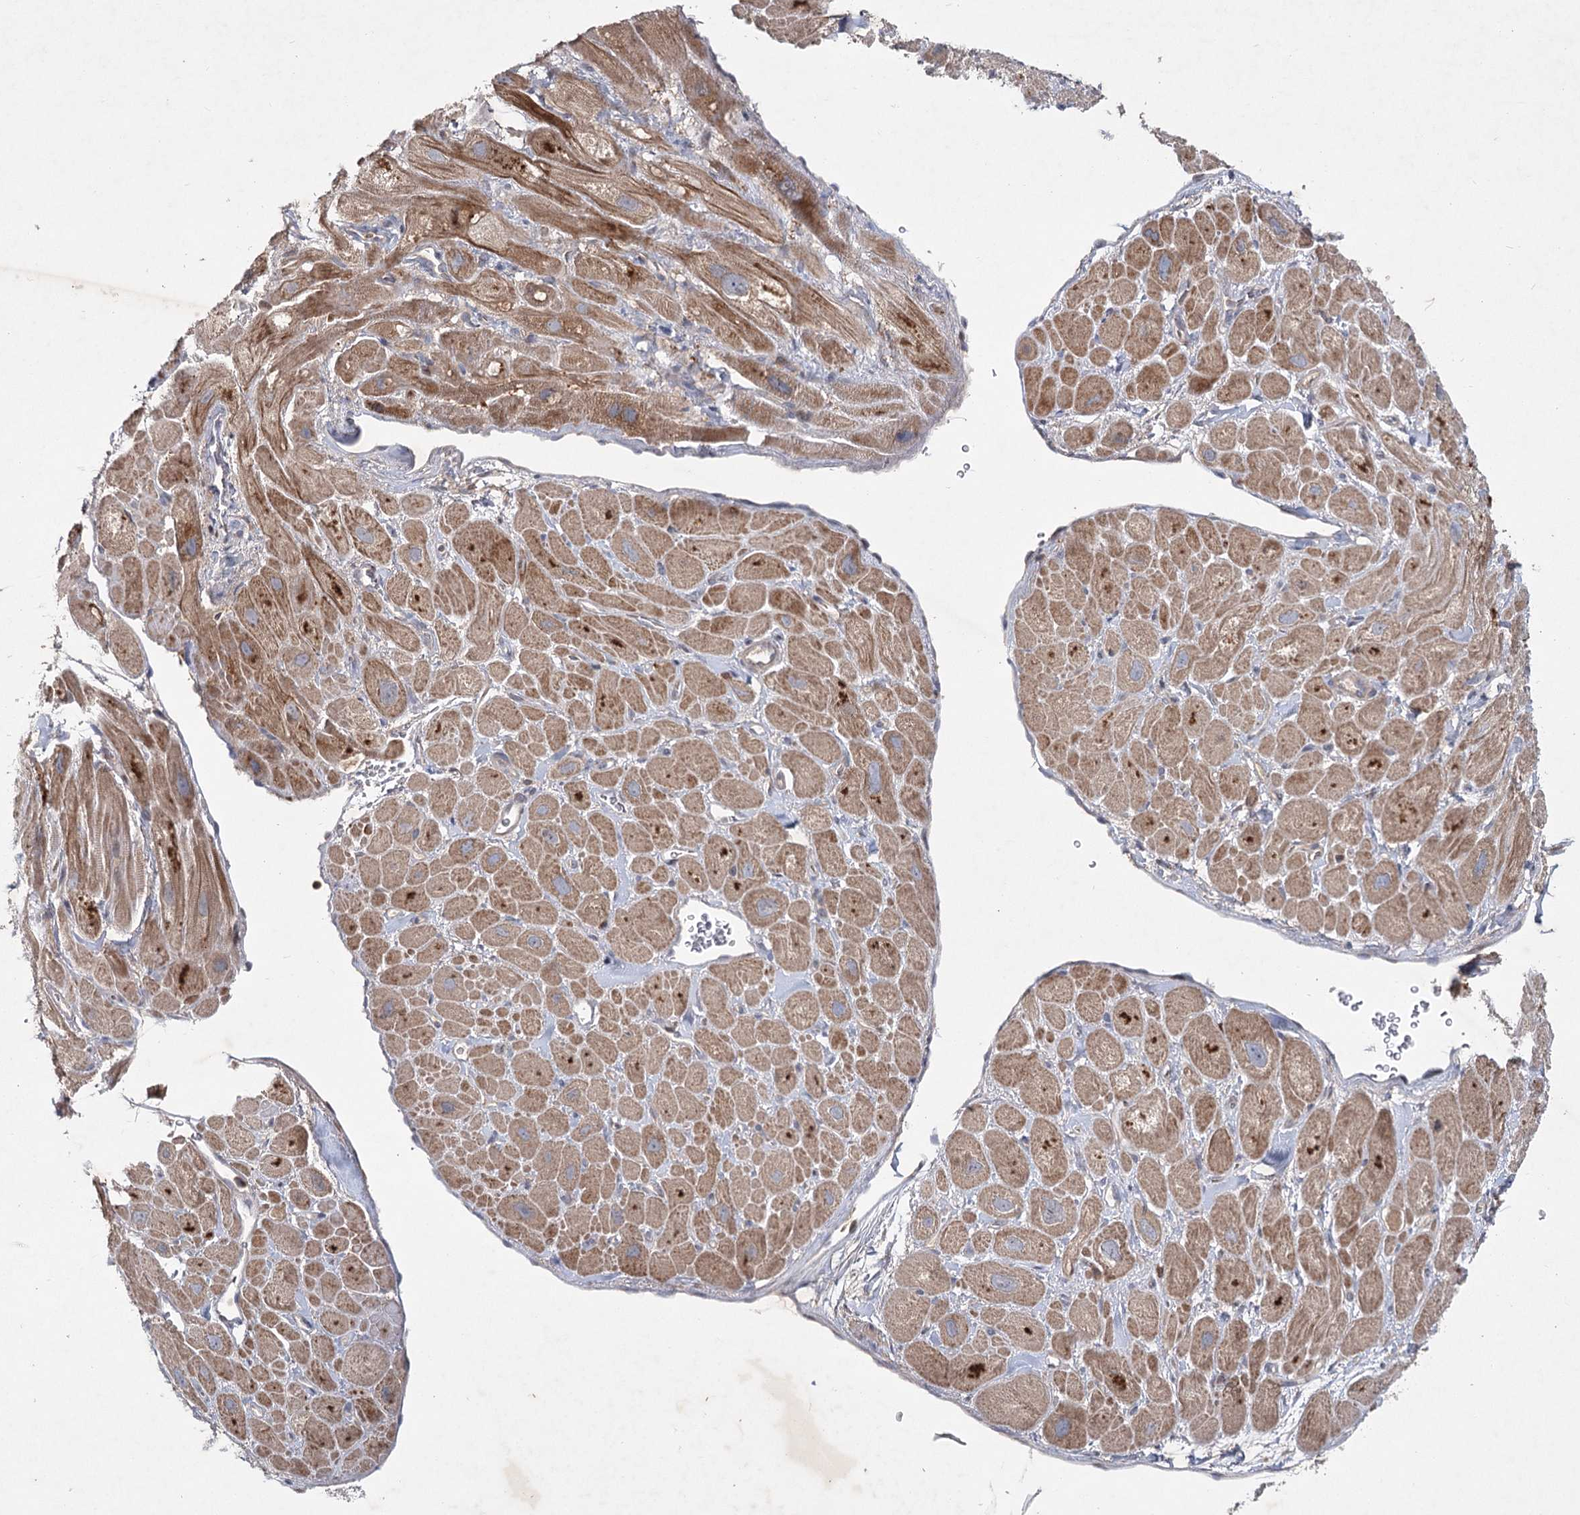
{"staining": {"intensity": "moderate", "quantity": "25%-75%", "location": "cytoplasmic/membranous"}, "tissue": "heart muscle", "cell_type": "Cardiomyocytes", "image_type": "normal", "snomed": [{"axis": "morphology", "description": "Normal tissue, NOS"}, {"axis": "topography", "description": "Heart"}], "caption": "Immunohistochemical staining of unremarkable human heart muscle reveals moderate cytoplasmic/membranous protein positivity in approximately 25%-75% of cardiomyocytes.", "gene": "MAP3K13", "patient": {"sex": "male", "age": 49}}